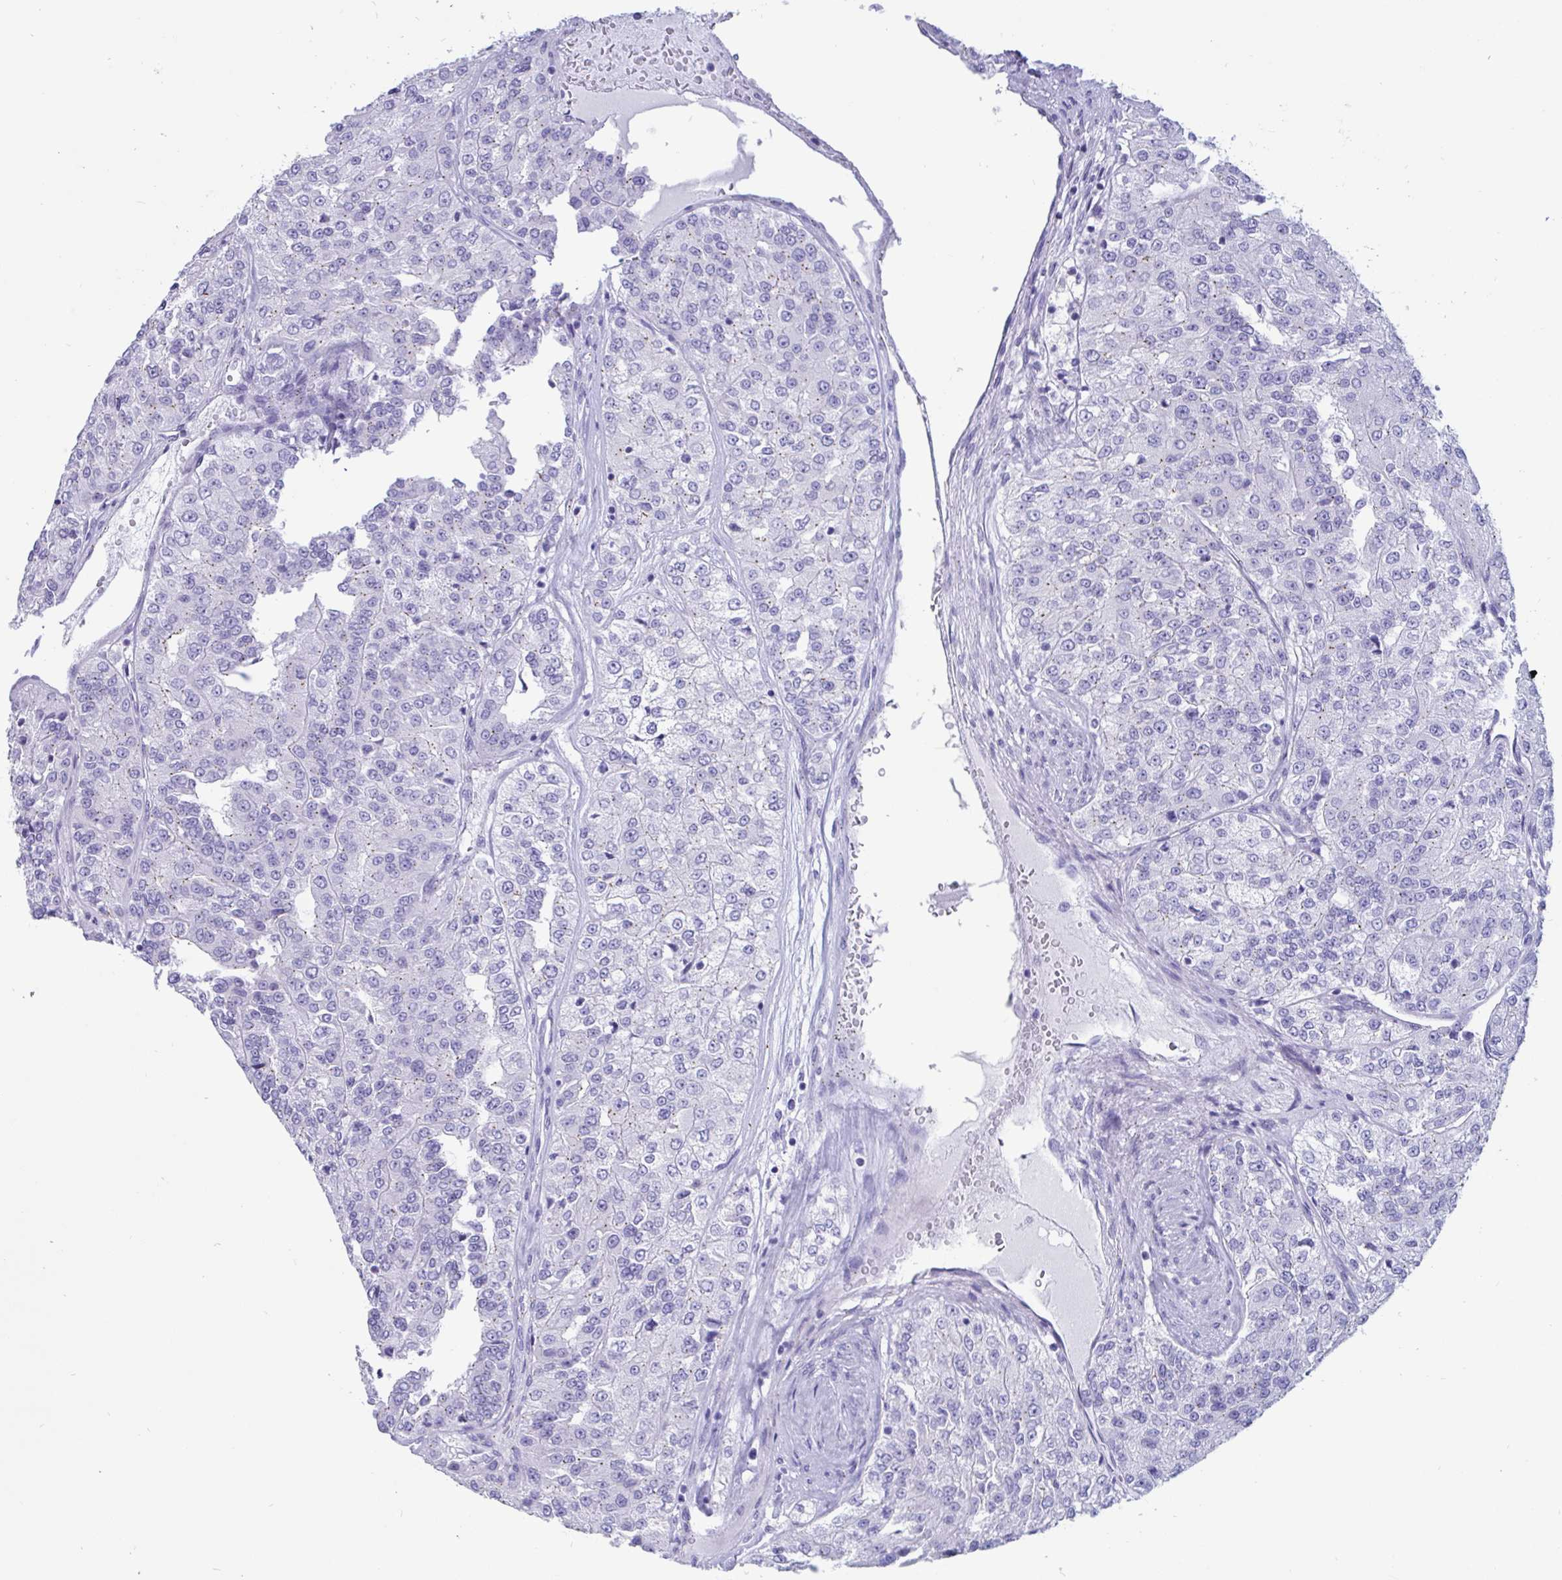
{"staining": {"intensity": "weak", "quantity": "25%-75%", "location": "cytoplasmic/membranous"}, "tissue": "renal cancer", "cell_type": "Tumor cells", "image_type": "cancer", "snomed": [{"axis": "morphology", "description": "Adenocarcinoma, NOS"}, {"axis": "topography", "description": "Kidney"}], "caption": "Immunohistochemical staining of renal adenocarcinoma exhibits weak cytoplasmic/membranous protein staining in about 25%-75% of tumor cells. The staining is performed using DAB (3,3'-diaminobenzidine) brown chromogen to label protein expression. The nuclei are counter-stained blue using hematoxylin.", "gene": "RNASE3", "patient": {"sex": "female", "age": 63}}